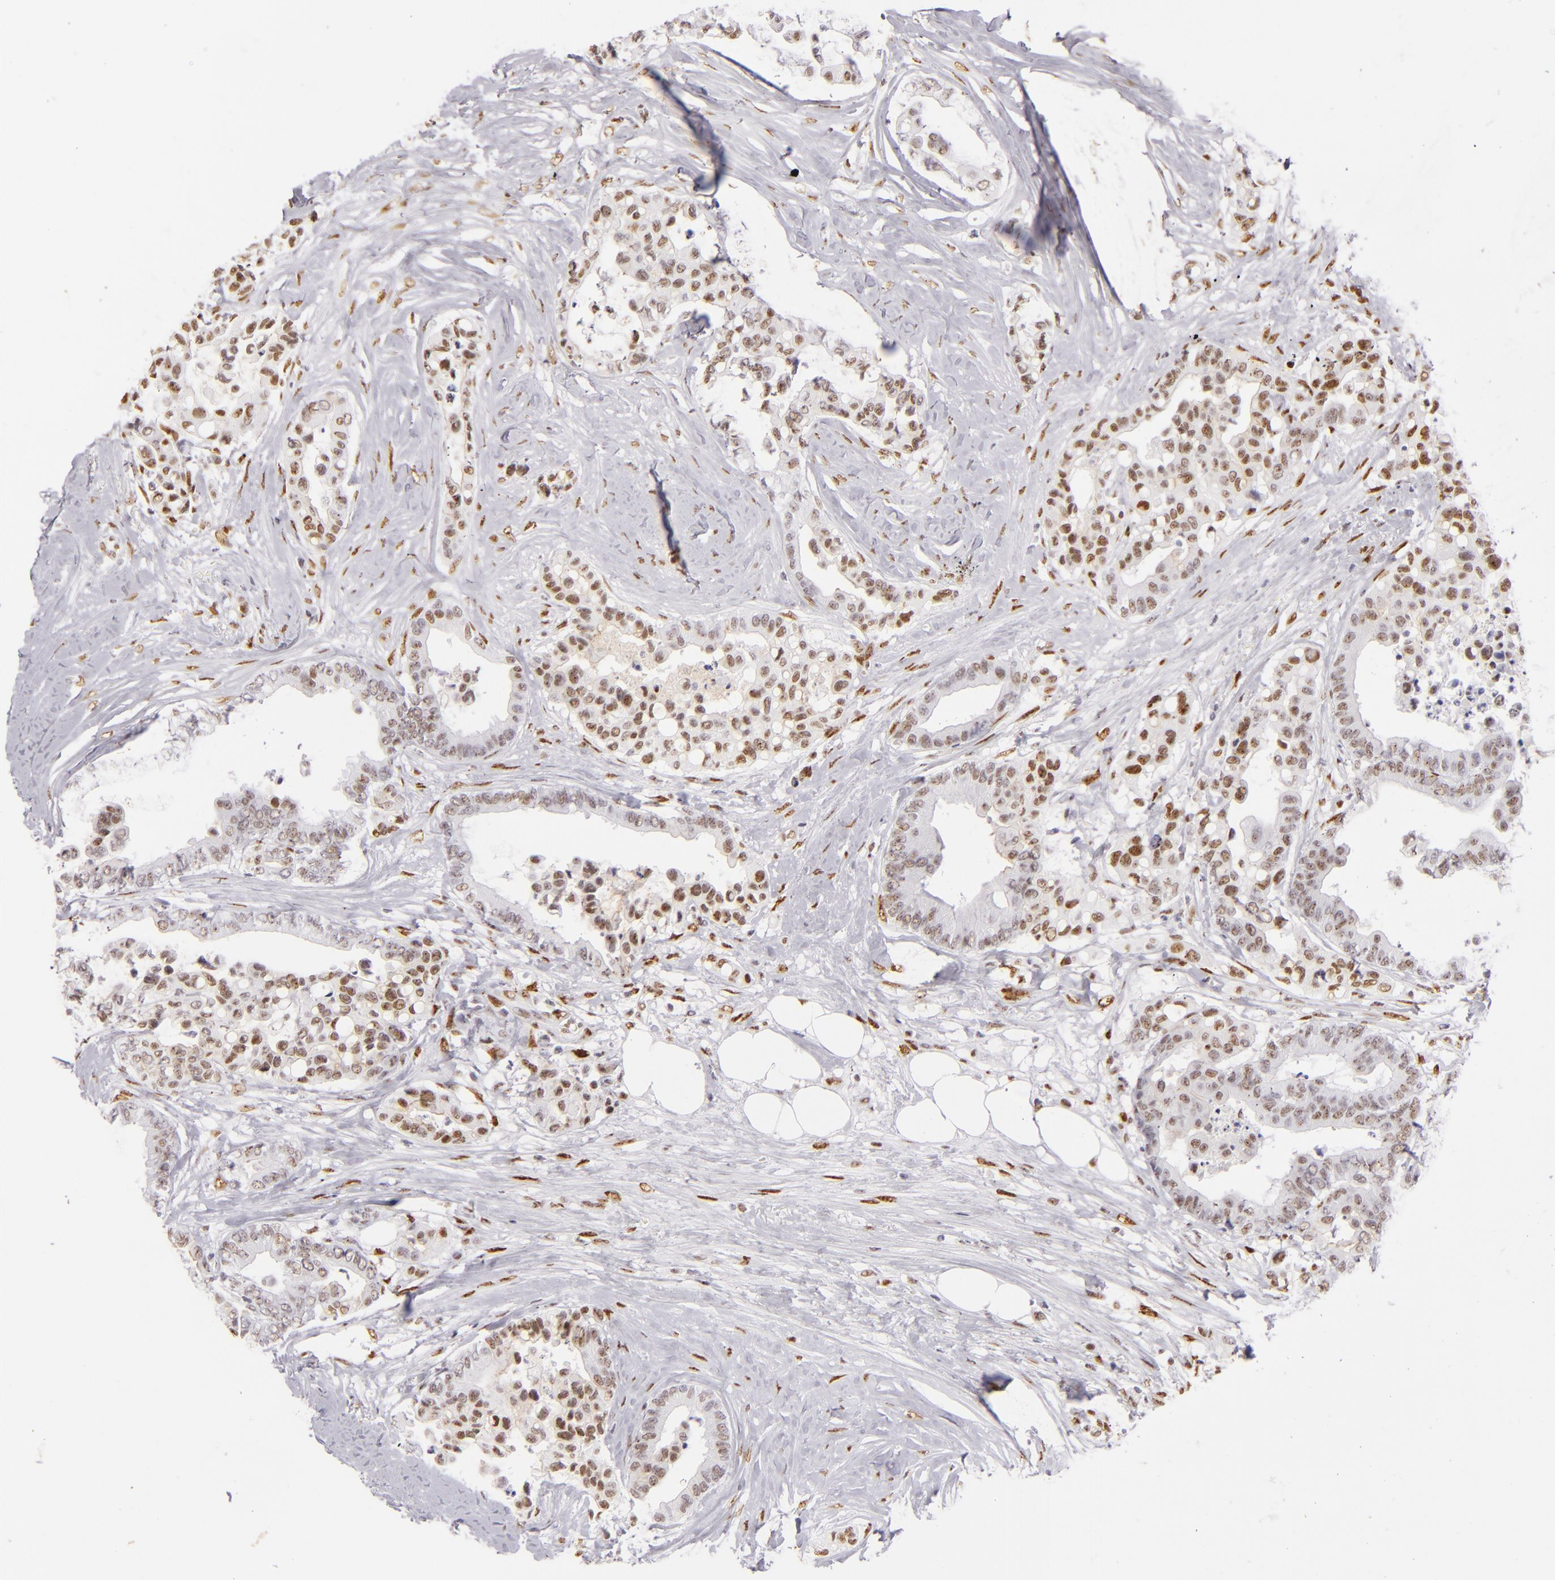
{"staining": {"intensity": "weak", "quantity": ">75%", "location": "nuclear"}, "tissue": "colorectal cancer", "cell_type": "Tumor cells", "image_type": "cancer", "snomed": [{"axis": "morphology", "description": "Adenocarcinoma, NOS"}, {"axis": "topography", "description": "Colon"}], "caption": "Immunohistochemistry (IHC) image of neoplastic tissue: human colorectal cancer (adenocarcinoma) stained using immunohistochemistry (IHC) demonstrates low levels of weak protein expression localized specifically in the nuclear of tumor cells, appearing as a nuclear brown color.", "gene": "TOP3A", "patient": {"sex": "male", "age": 82}}